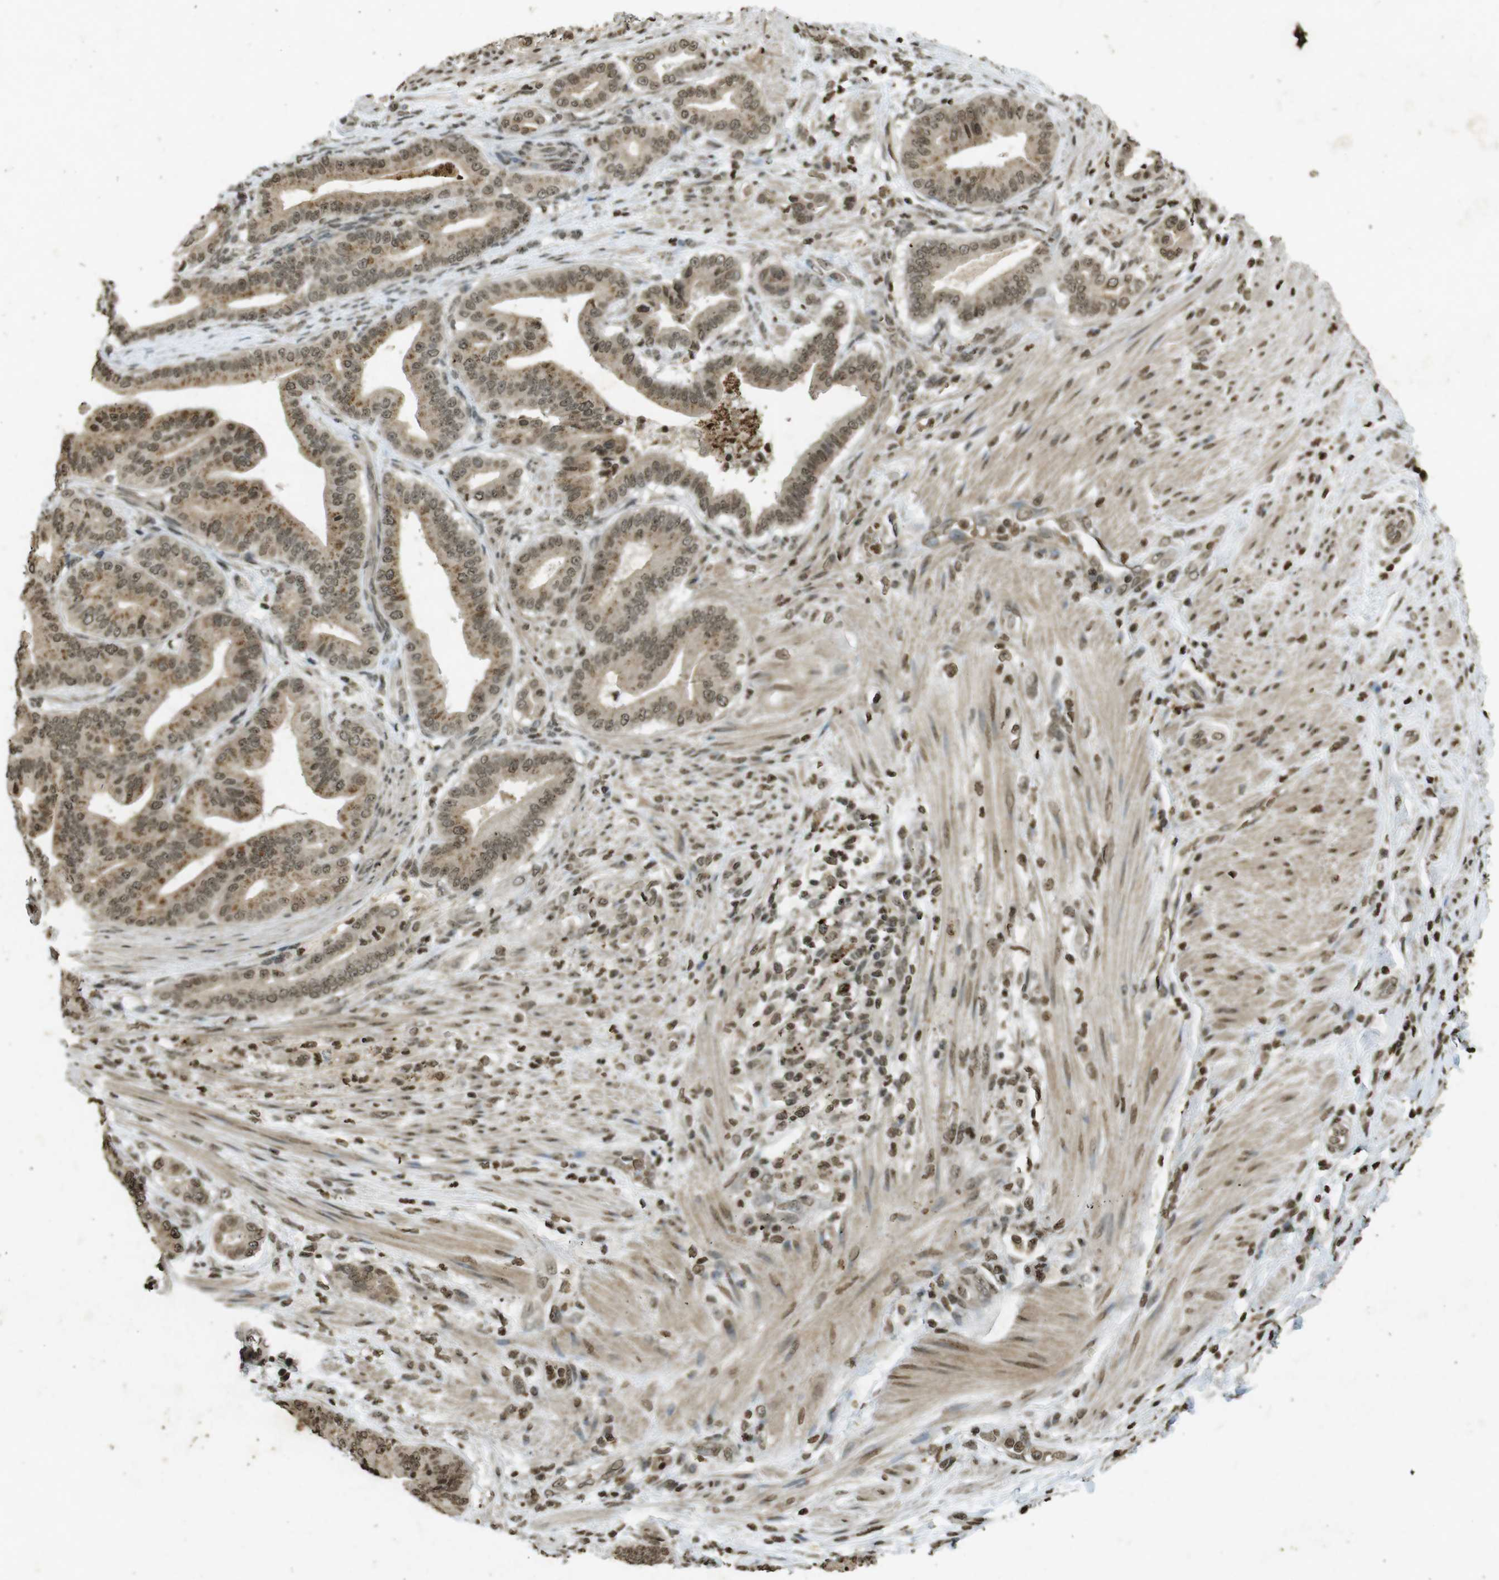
{"staining": {"intensity": "moderate", "quantity": ">75%", "location": "cytoplasmic/membranous,nuclear"}, "tissue": "pancreatic cancer", "cell_type": "Tumor cells", "image_type": "cancer", "snomed": [{"axis": "morphology", "description": "Normal tissue, NOS"}, {"axis": "morphology", "description": "Adenocarcinoma, NOS"}, {"axis": "topography", "description": "Pancreas"}], "caption": "Immunohistochemical staining of human pancreatic cancer (adenocarcinoma) shows medium levels of moderate cytoplasmic/membranous and nuclear protein staining in approximately >75% of tumor cells.", "gene": "ORC4", "patient": {"sex": "male", "age": 63}}